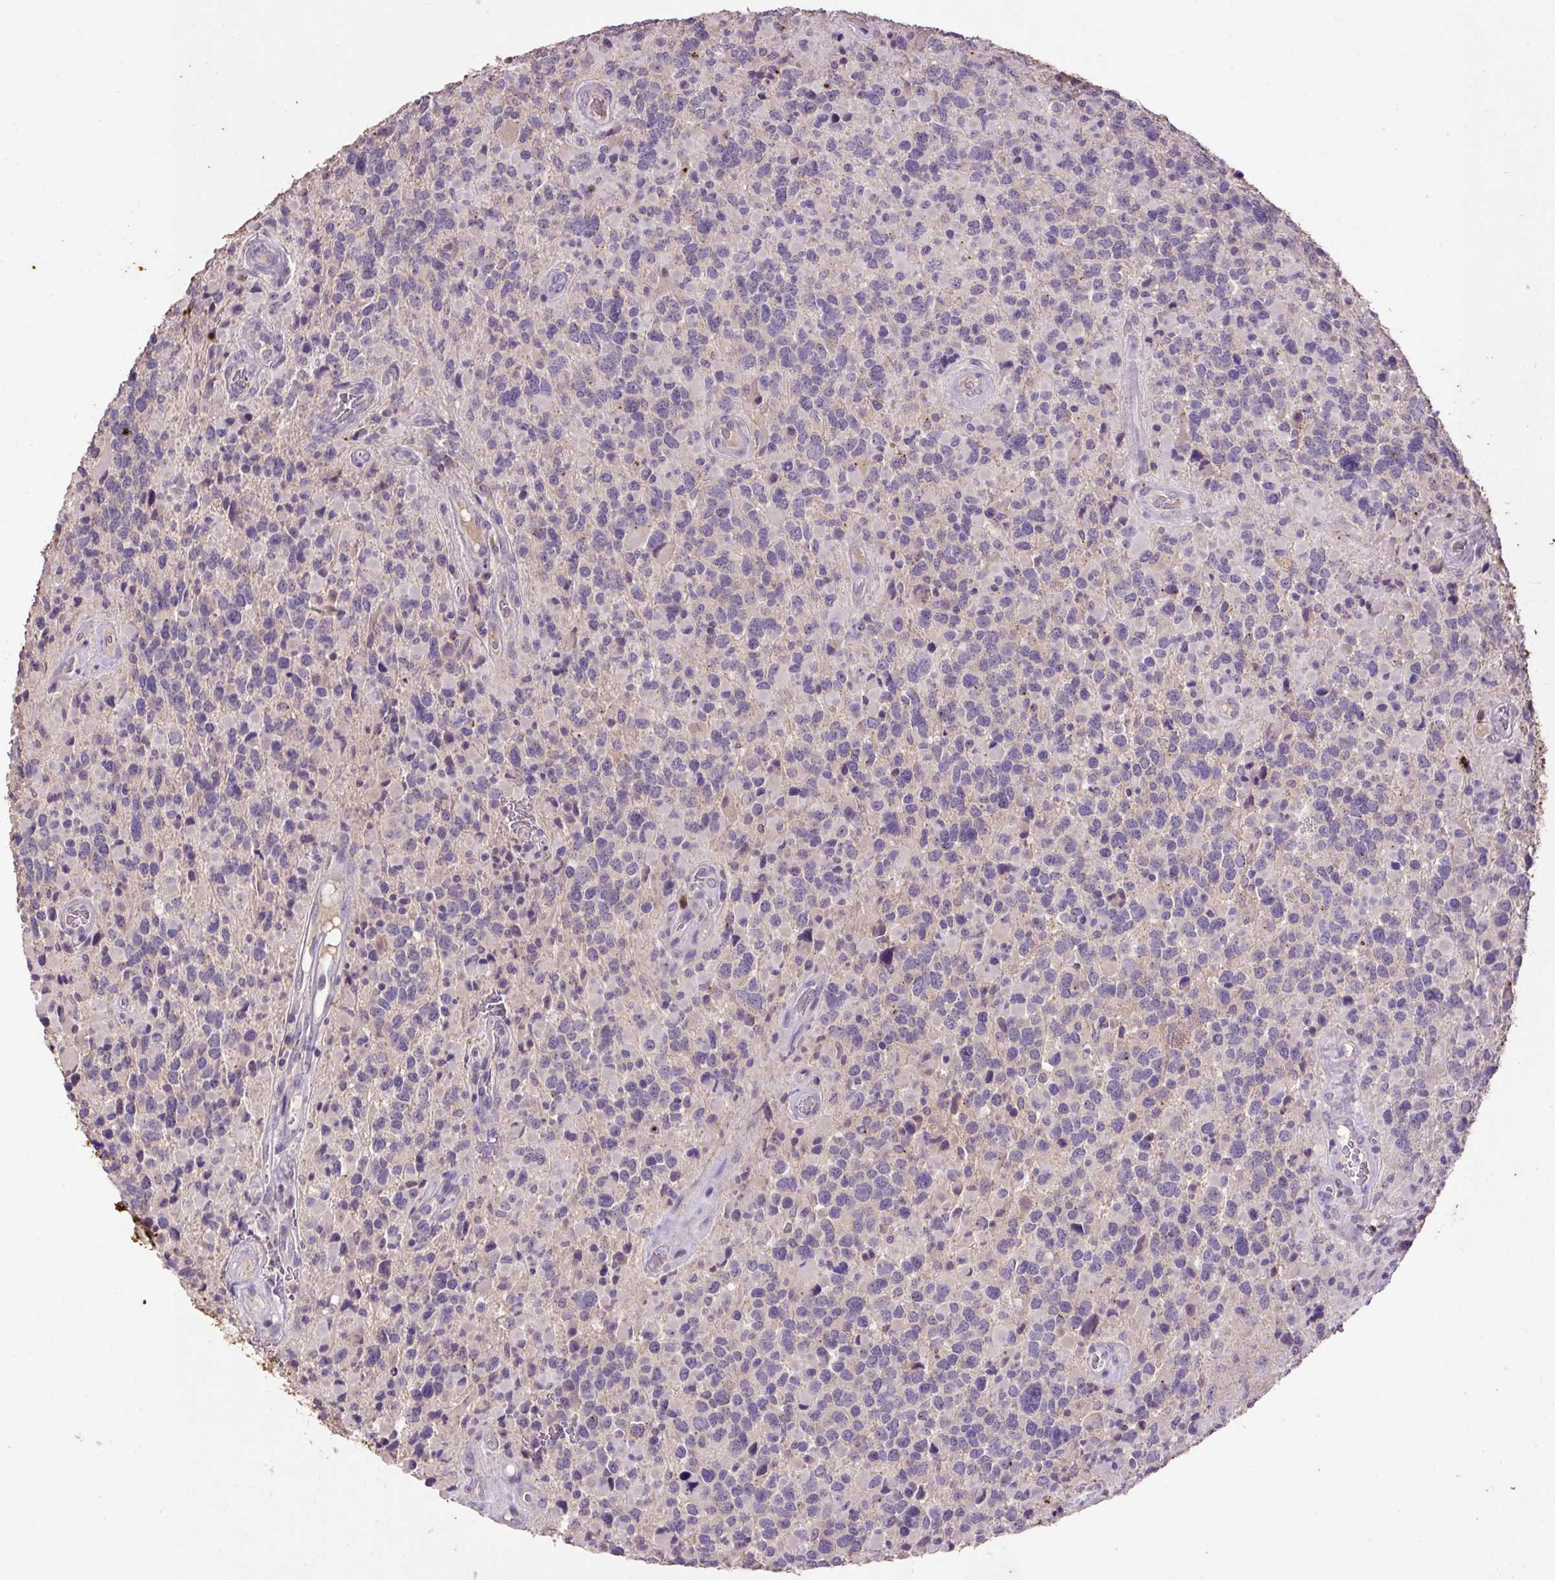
{"staining": {"intensity": "negative", "quantity": "none", "location": "none"}, "tissue": "glioma", "cell_type": "Tumor cells", "image_type": "cancer", "snomed": [{"axis": "morphology", "description": "Glioma, malignant, High grade"}, {"axis": "topography", "description": "Brain"}], "caption": "Tumor cells are negative for brown protein staining in glioma.", "gene": "LRTM2", "patient": {"sex": "female", "age": 40}}